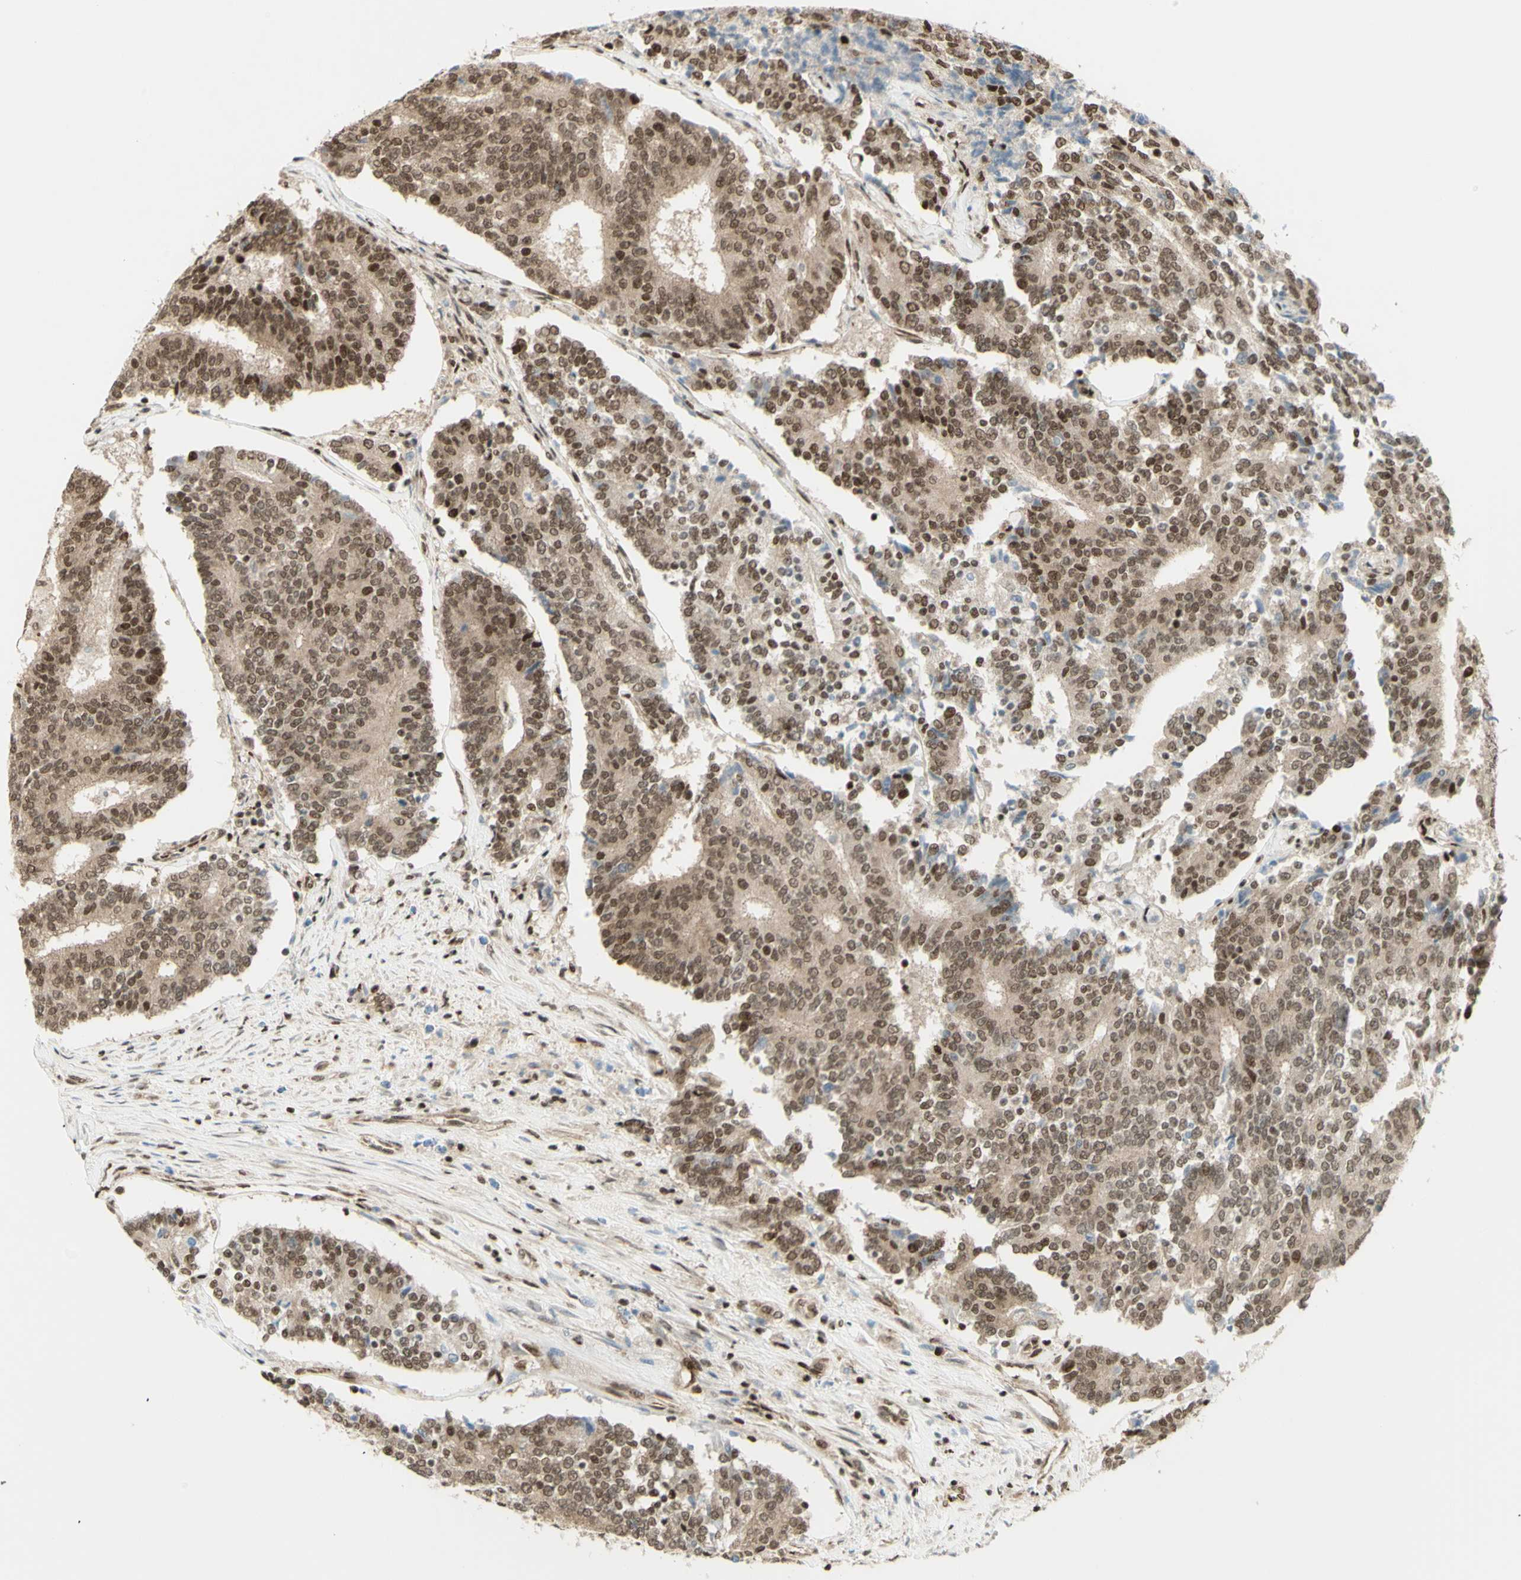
{"staining": {"intensity": "moderate", "quantity": ">75%", "location": "nuclear"}, "tissue": "prostate cancer", "cell_type": "Tumor cells", "image_type": "cancer", "snomed": [{"axis": "morphology", "description": "Normal tissue, NOS"}, {"axis": "morphology", "description": "Adenocarcinoma, High grade"}, {"axis": "topography", "description": "Prostate"}, {"axis": "topography", "description": "Seminal veicle"}], "caption": "Approximately >75% of tumor cells in human prostate cancer (adenocarcinoma (high-grade)) reveal moderate nuclear protein staining as visualized by brown immunohistochemical staining.", "gene": "ZMYM6", "patient": {"sex": "male", "age": 55}}